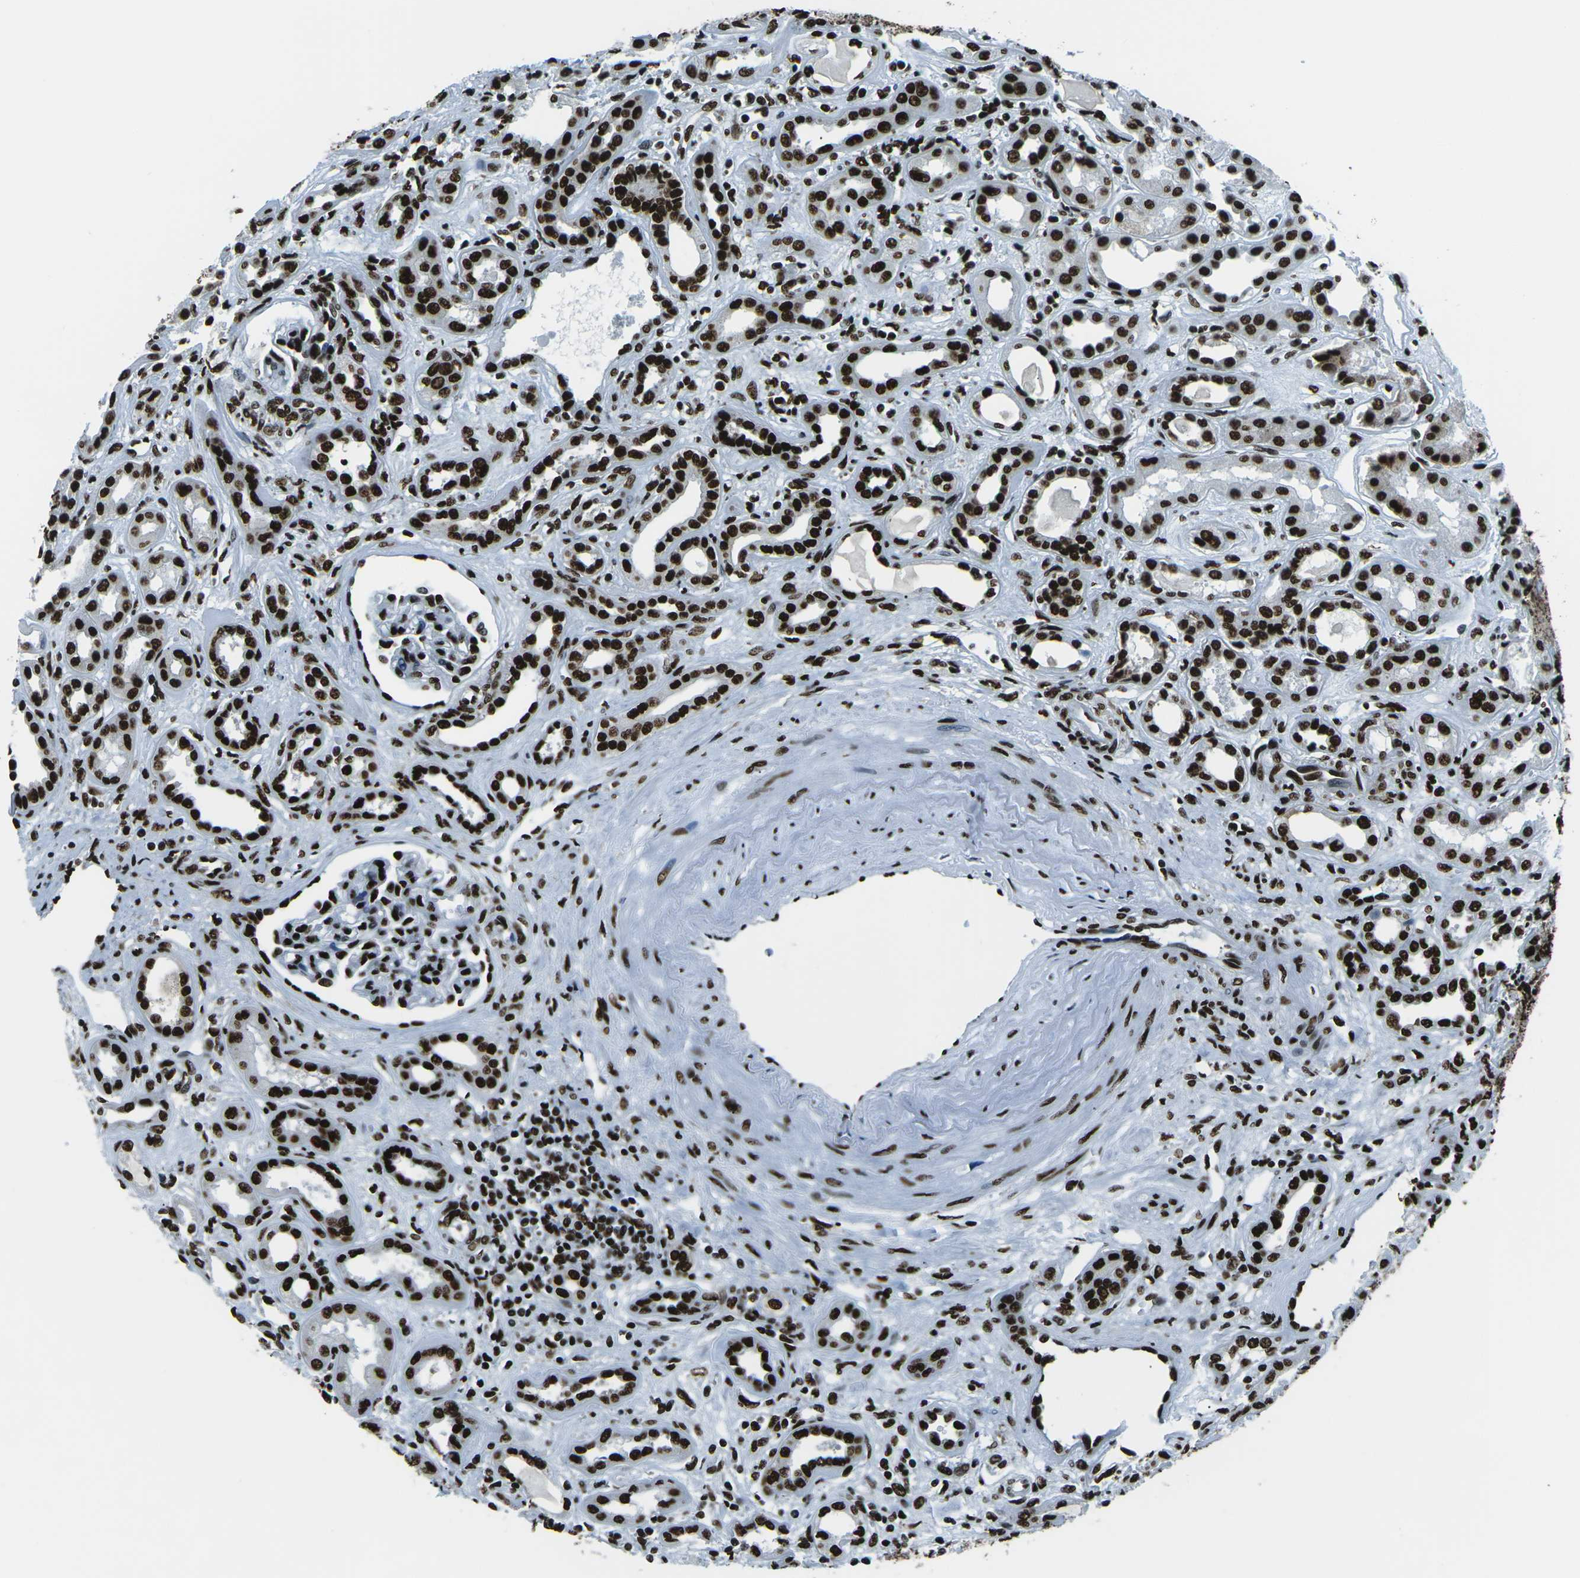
{"staining": {"intensity": "strong", "quantity": ">75%", "location": "nuclear"}, "tissue": "kidney", "cell_type": "Cells in glomeruli", "image_type": "normal", "snomed": [{"axis": "morphology", "description": "Normal tissue, NOS"}, {"axis": "topography", "description": "Kidney"}], "caption": "Immunohistochemistry (IHC) (DAB) staining of unremarkable kidney demonstrates strong nuclear protein expression in approximately >75% of cells in glomeruli. (DAB IHC with brightfield microscopy, high magnification).", "gene": "HNRNPL", "patient": {"sex": "male", "age": 59}}